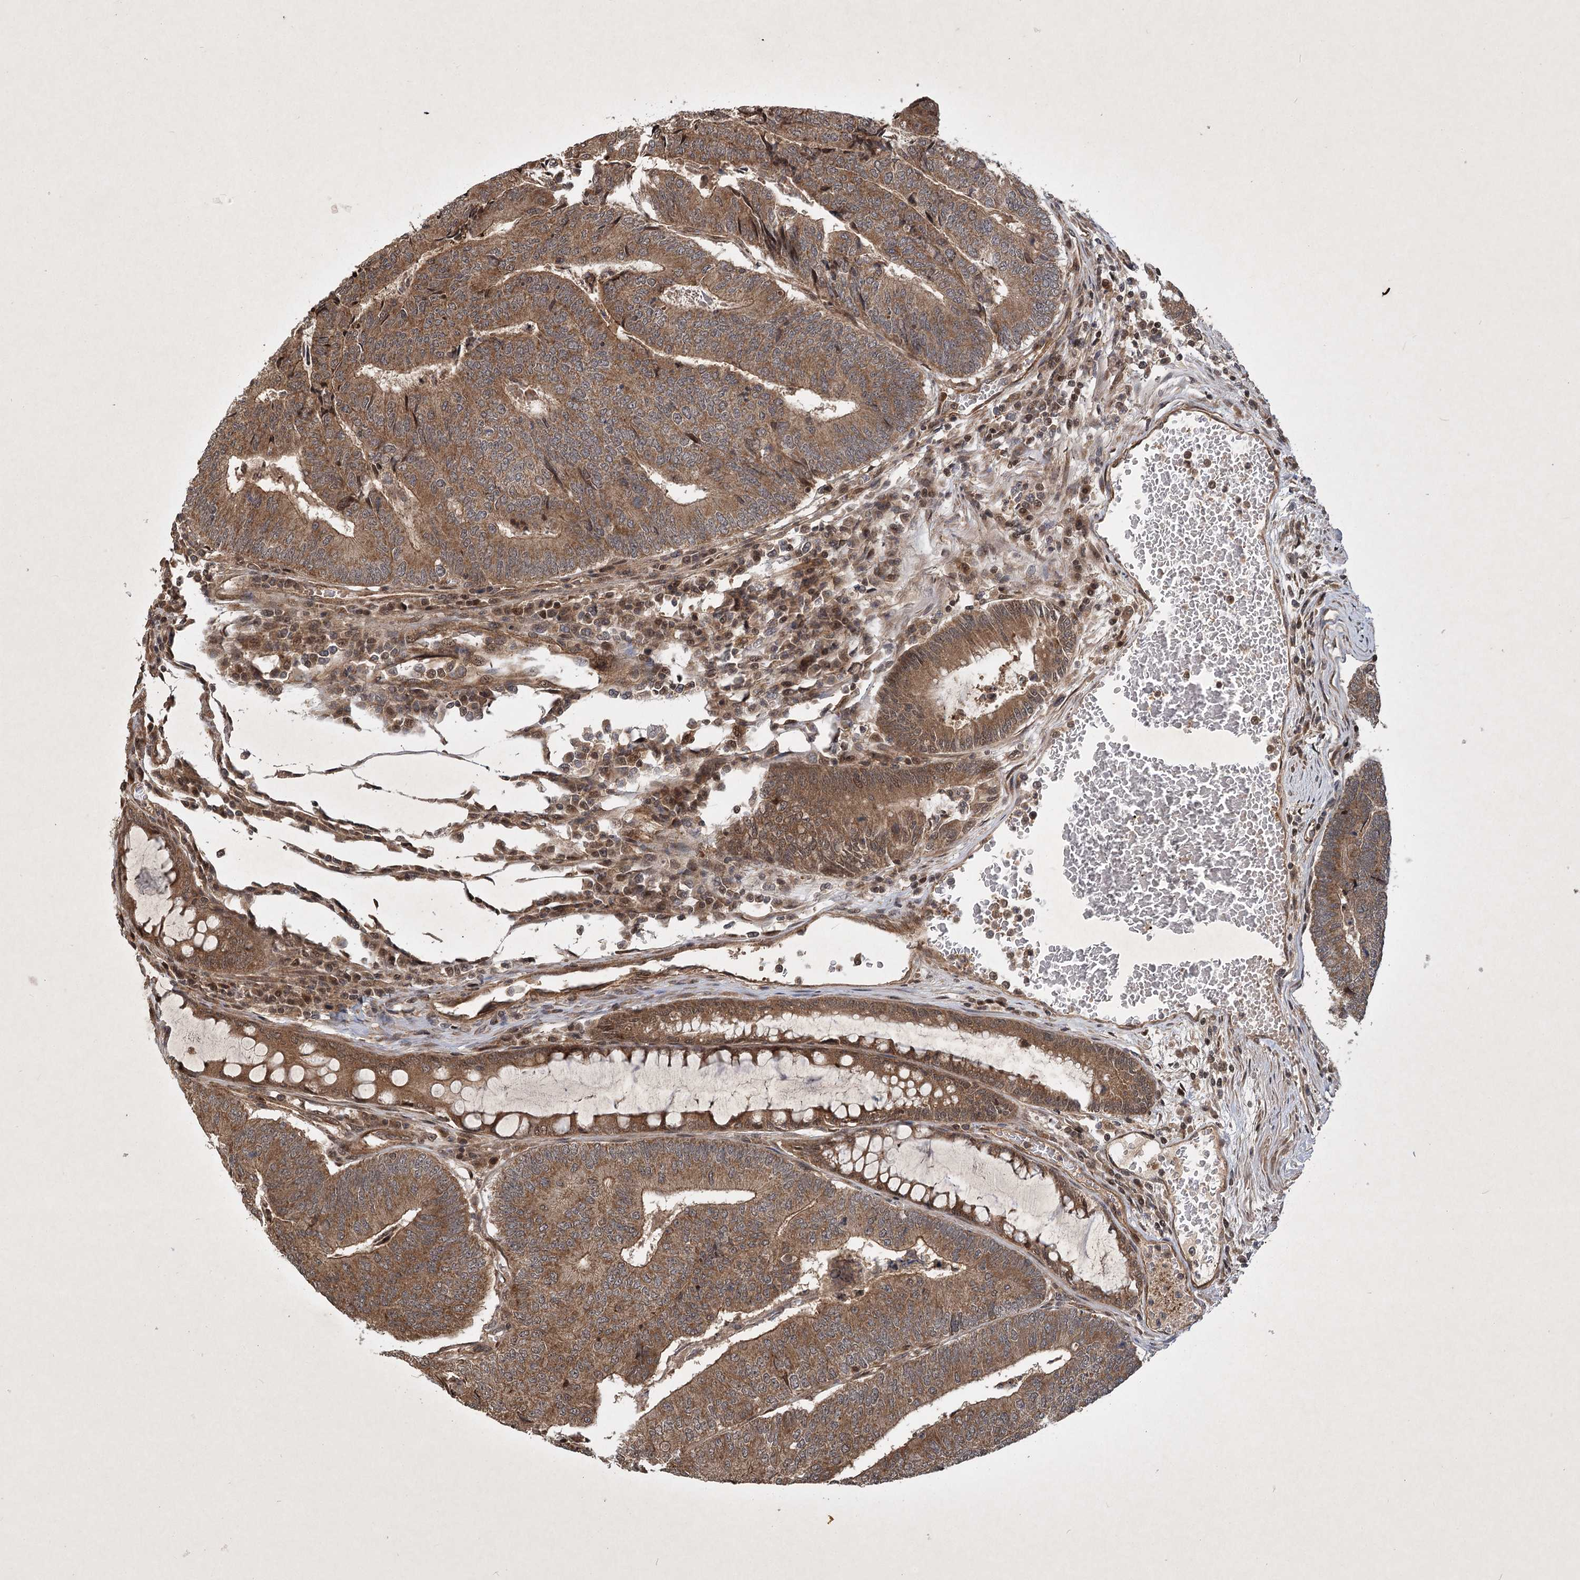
{"staining": {"intensity": "moderate", "quantity": ">75%", "location": "cytoplasmic/membranous"}, "tissue": "colorectal cancer", "cell_type": "Tumor cells", "image_type": "cancer", "snomed": [{"axis": "morphology", "description": "Adenocarcinoma, NOS"}, {"axis": "topography", "description": "Colon"}], "caption": "Approximately >75% of tumor cells in human colorectal adenocarcinoma demonstrate moderate cytoplasmic/membranous protein expression as visualized by brown immunohistochemical staining.", "gene": "INSIG2", "patient": {"sex": "female", "age": 67}}